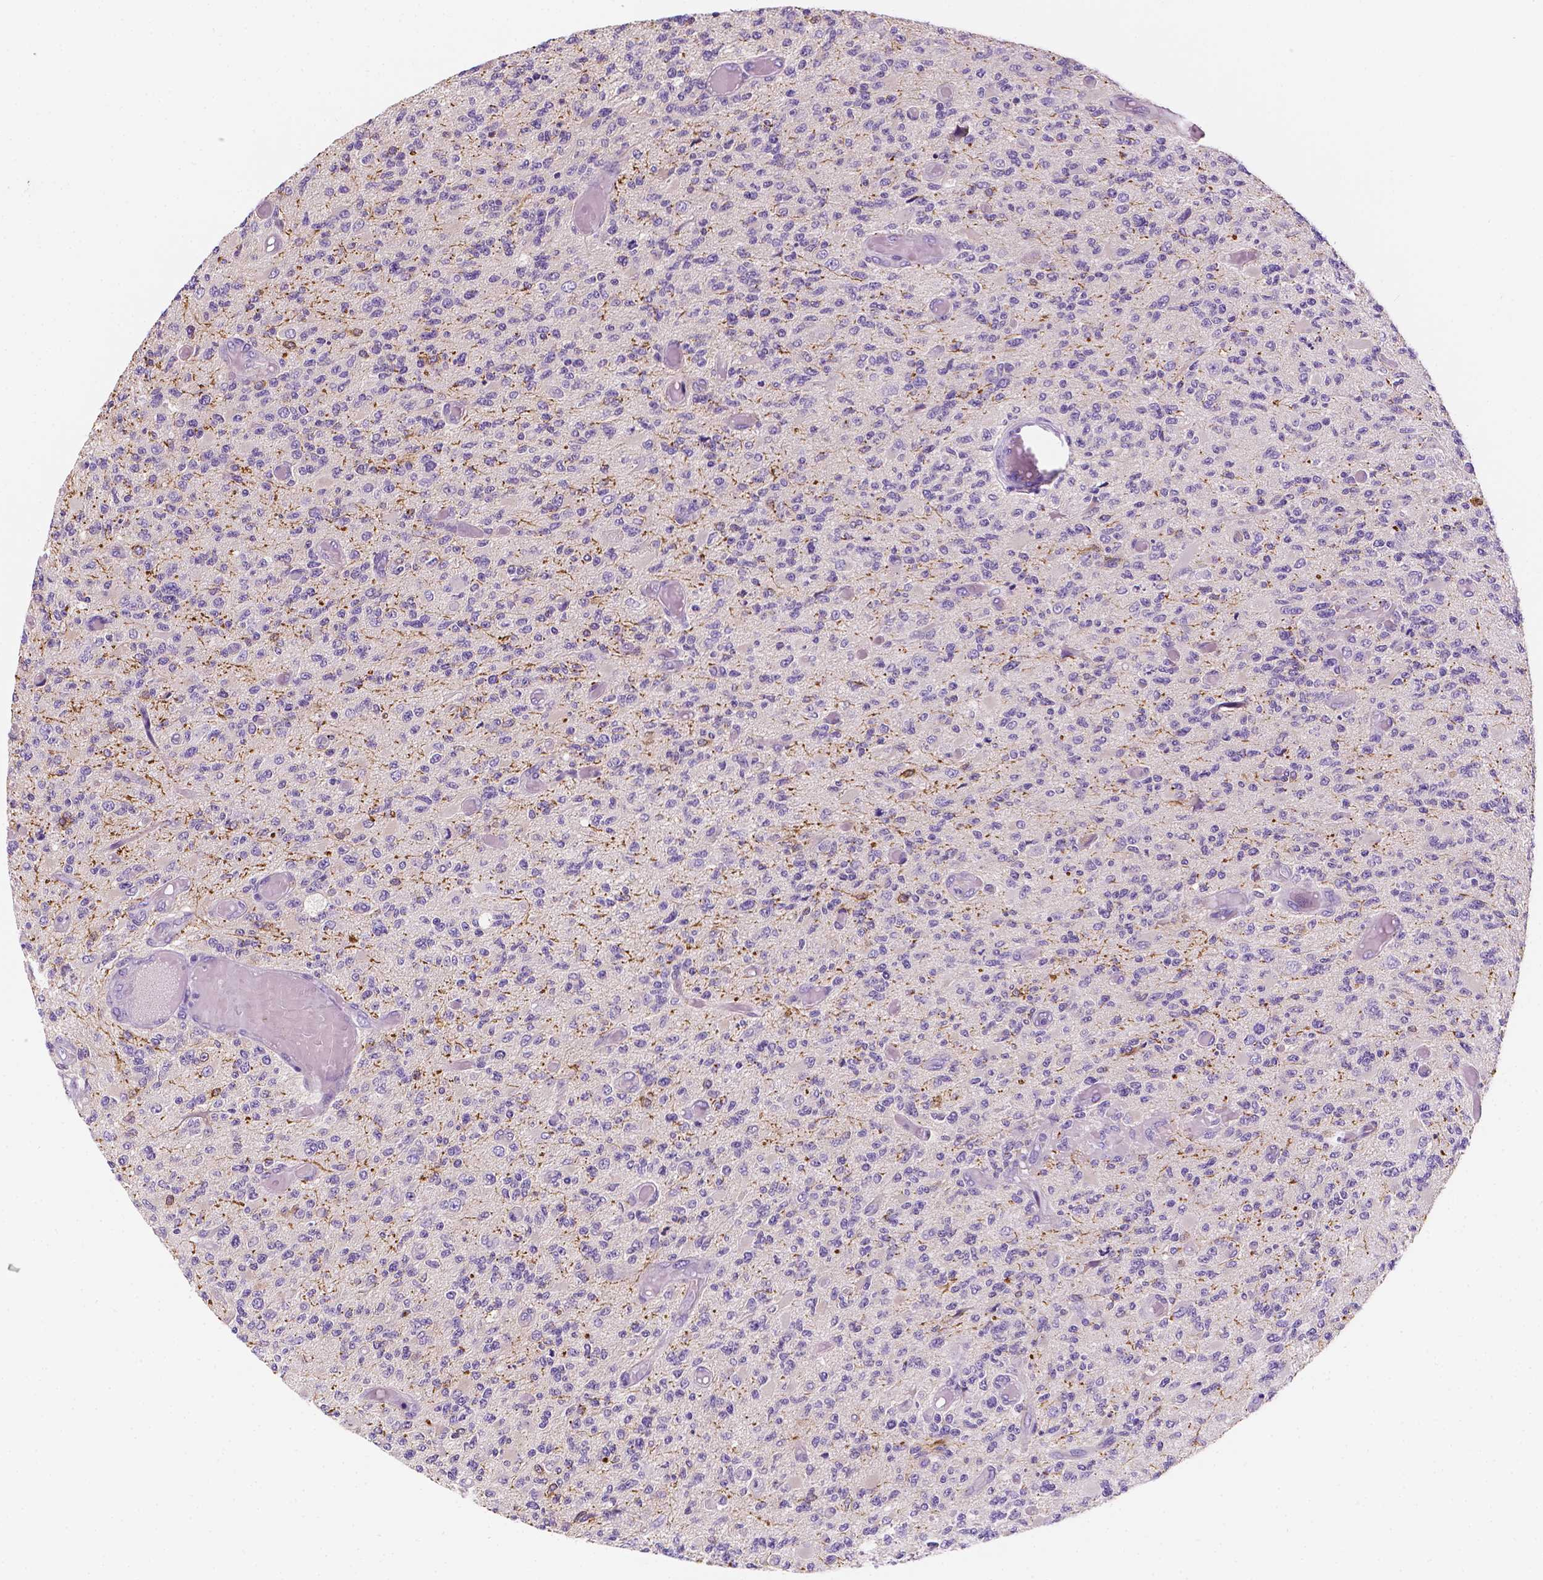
{"staining": {"intensity": "strong", "quantity": "<25%", "location": "cytoplasmic/membranous"}, "tissue": "glioma", "cell_type": "Tumor cells", "image_type": "cancer", "snomed": [{"axis": "morphology", "description": "Glioma, malignant, High grade"}, {"axis": "topography", "description": "Brain"}], "caption": "Glioma tissue shows strong cytoplasmic/membranous expression in about <25% of tumor cells (brown staining indicates protein expression, while blue staining denotes nuclei).", "gene": "SIRT2", "patient": {"sex": "female", "age": 63}}